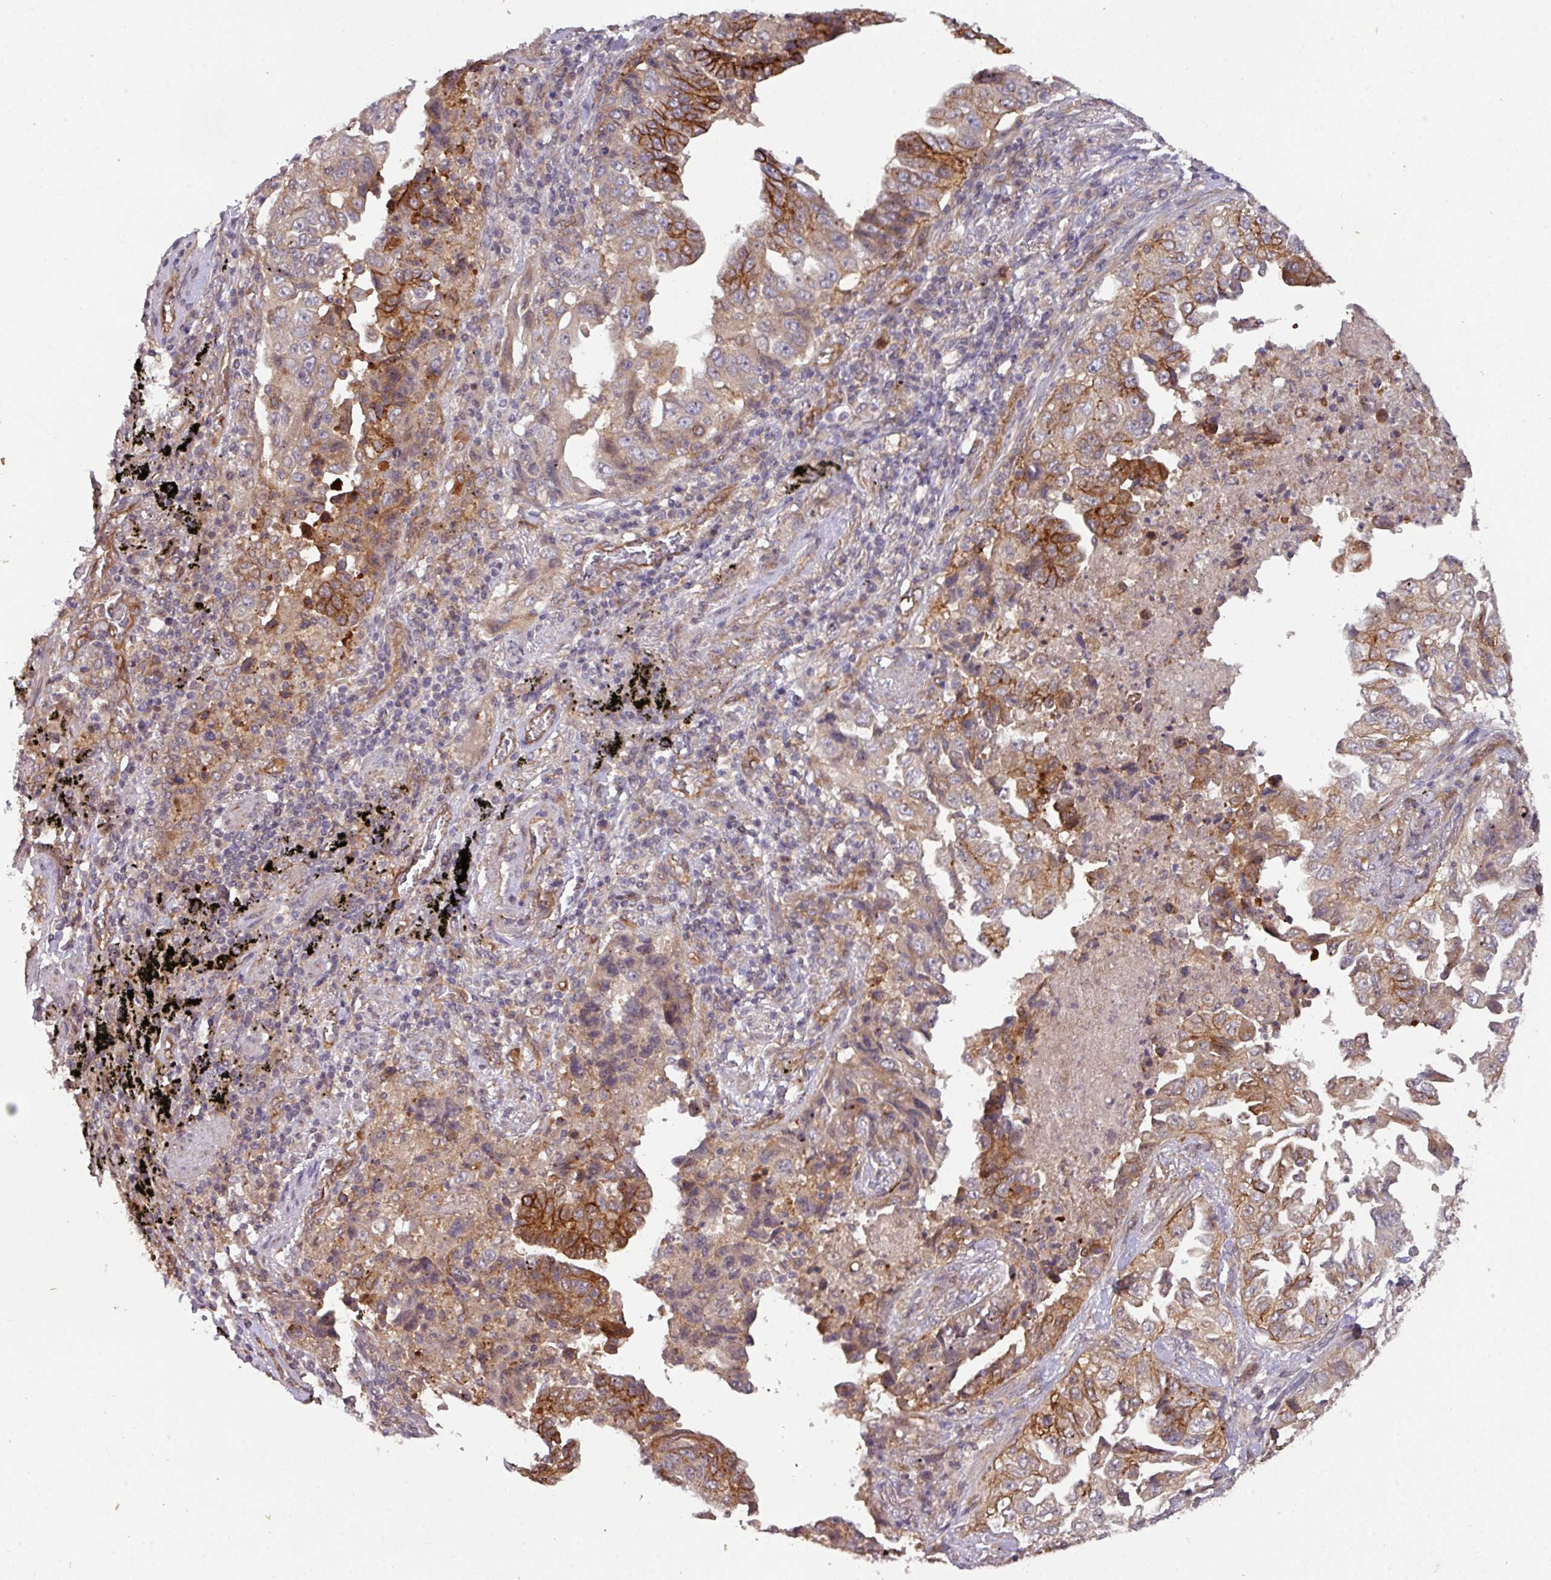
{"staining": {"intensity": "strong", "quantity": "25%-75%", "location": "cytoplasmic/membranous"}, "tissue": "lung cancer", "cell_type": "Tumor cells", "image_type": "cancer", "snomed": [{"axis": "morphology", "description": "Adenocarcinoma, NOS"}, {"axis": "topography", "description": "Lung"}], "caption": "Strong cytoplasmic/membranous expression is seen in about 25%-75% of tumor cells in adenocarcinoma (lung). Immunohistochemistry stains the protein of interest in brown and the nuclei are stained blue.", "gene": "CYFIP2", "patient": {"sex": "female", "age": 51}}